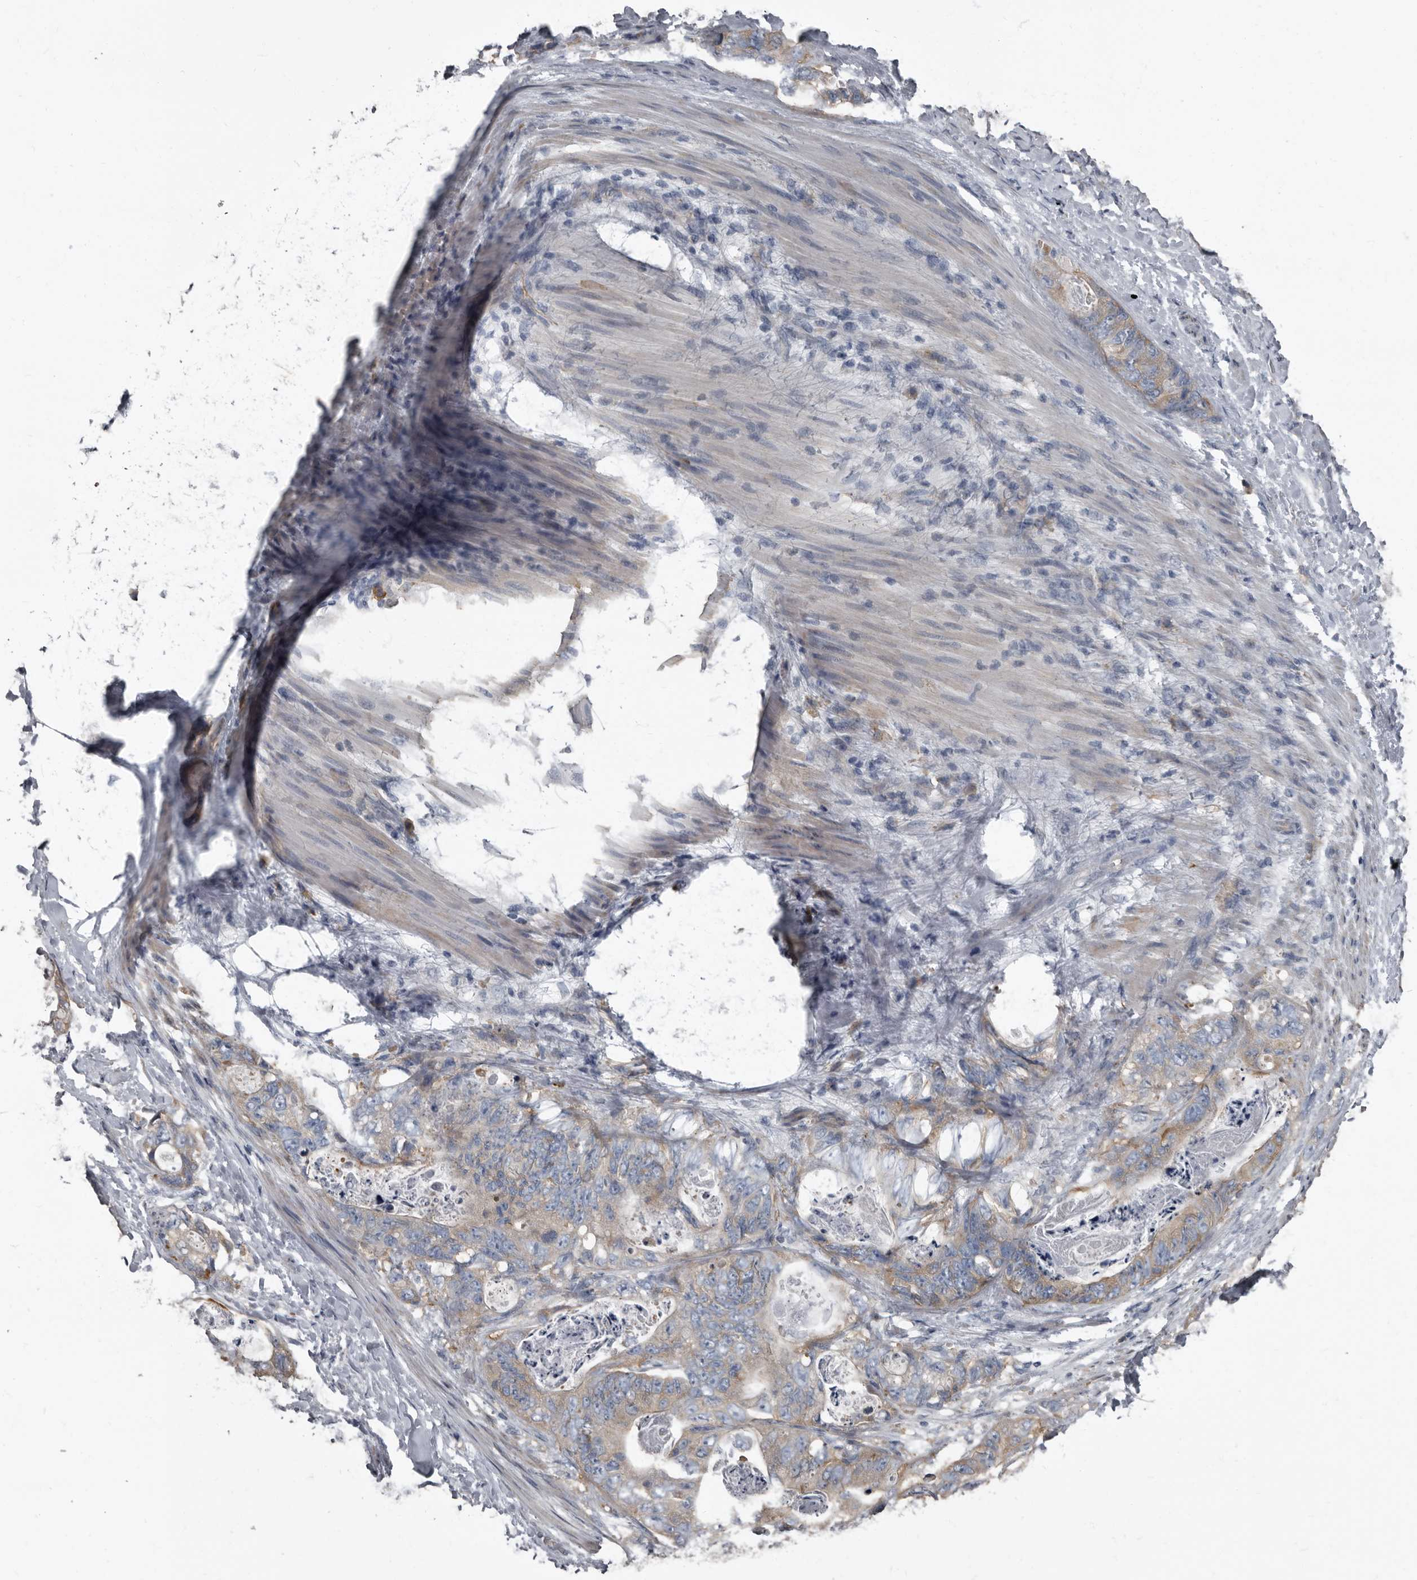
{"staining": {"intensity": "moderate", "quantity": "<25%", "location": "cytoplasmic/membranous"}, "tissue": "stomach cancer", "cell_type": "Tumor cells", "image_type": "cancer", "snomed": [{"axis": "morphology", "description": "Normal tissue, NOS"}, {"axis": "morphology", "description": "Adenocarcinoma, NOS"}, {"axis": "topography", "description": "Stomach"}], "caption": "Protein expression analysis of human stomach cancer (adenocarcinoma) reveals moderate cytoplasmic/membranous positivity in approximately <25% of tumor cells.", "gene": "TPD52L1", "patient": {"sex": "female", "age": 89}}